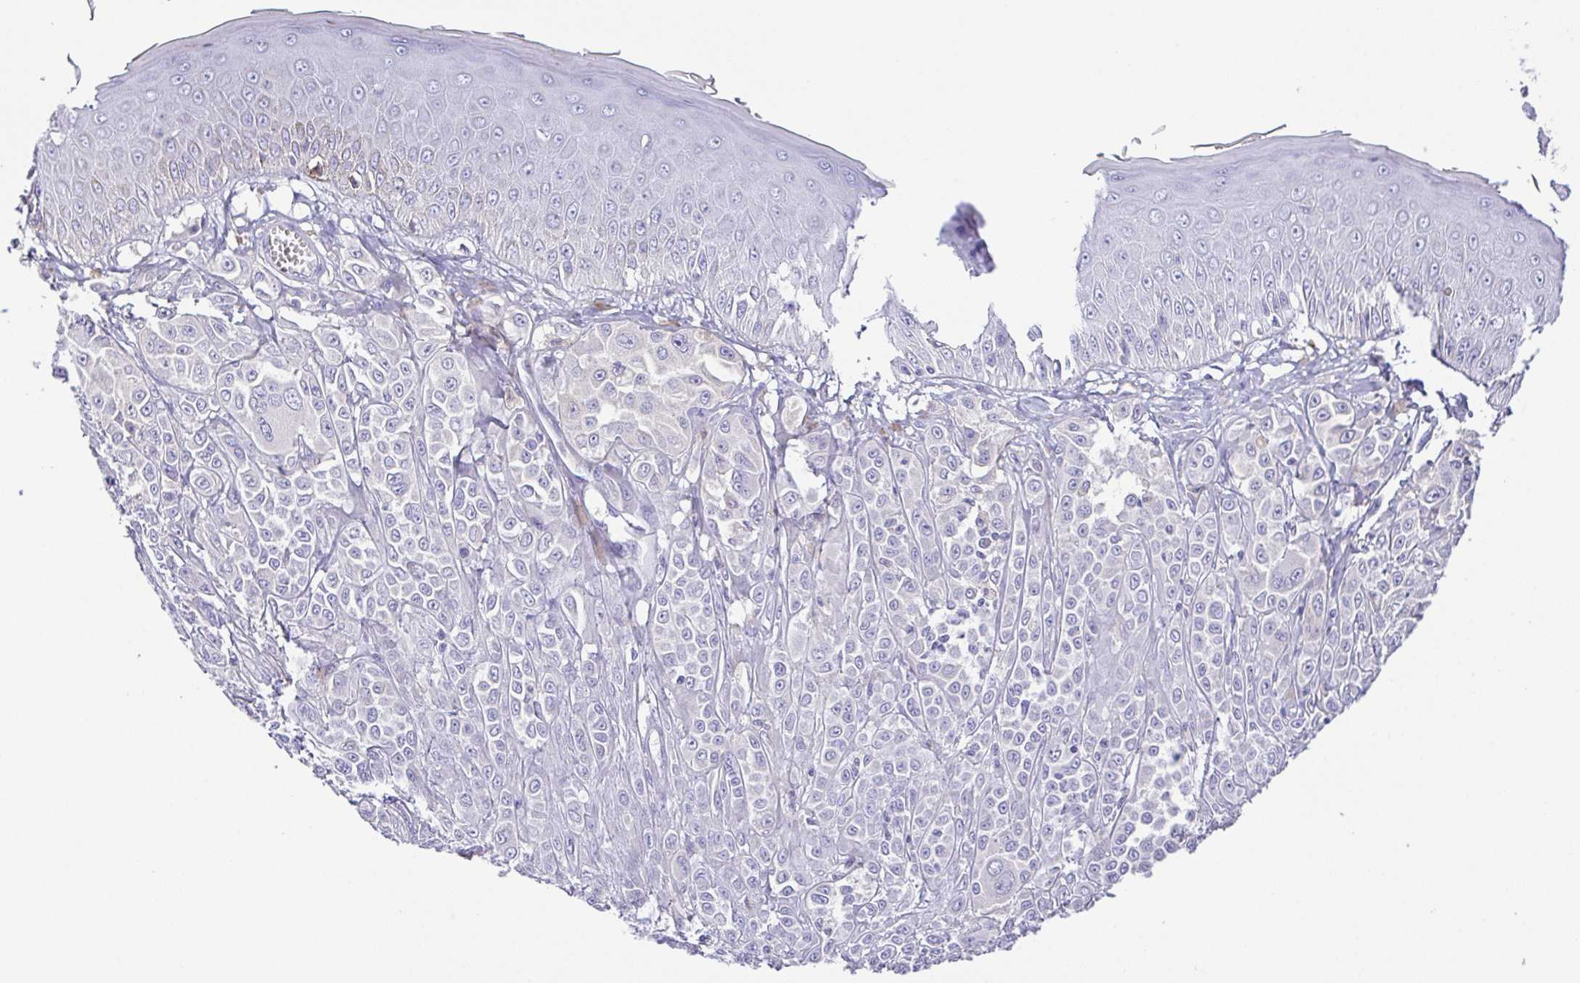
{"staining": {"intensity": "negative", "quantity": "none", "location": "none"}, "tissue": "melanoma", "cell_type": "Tumor cells", "image_type": "cancer", "snomed": [{"axis": "morphology", "description": "Malignant melanoma, NOS"}, {"axis": "topography", "description": "Skin"}], "caption": "Immunohistochemistry (IHC) histopathology image of neoplastic tissue: human melanoma stained with DAB (3,3'-diaminobenzidine) shows no significant protein expression in tumor cells.", "gene": "PKDREJ", "patient": {"sex": "male", "age": 67}}